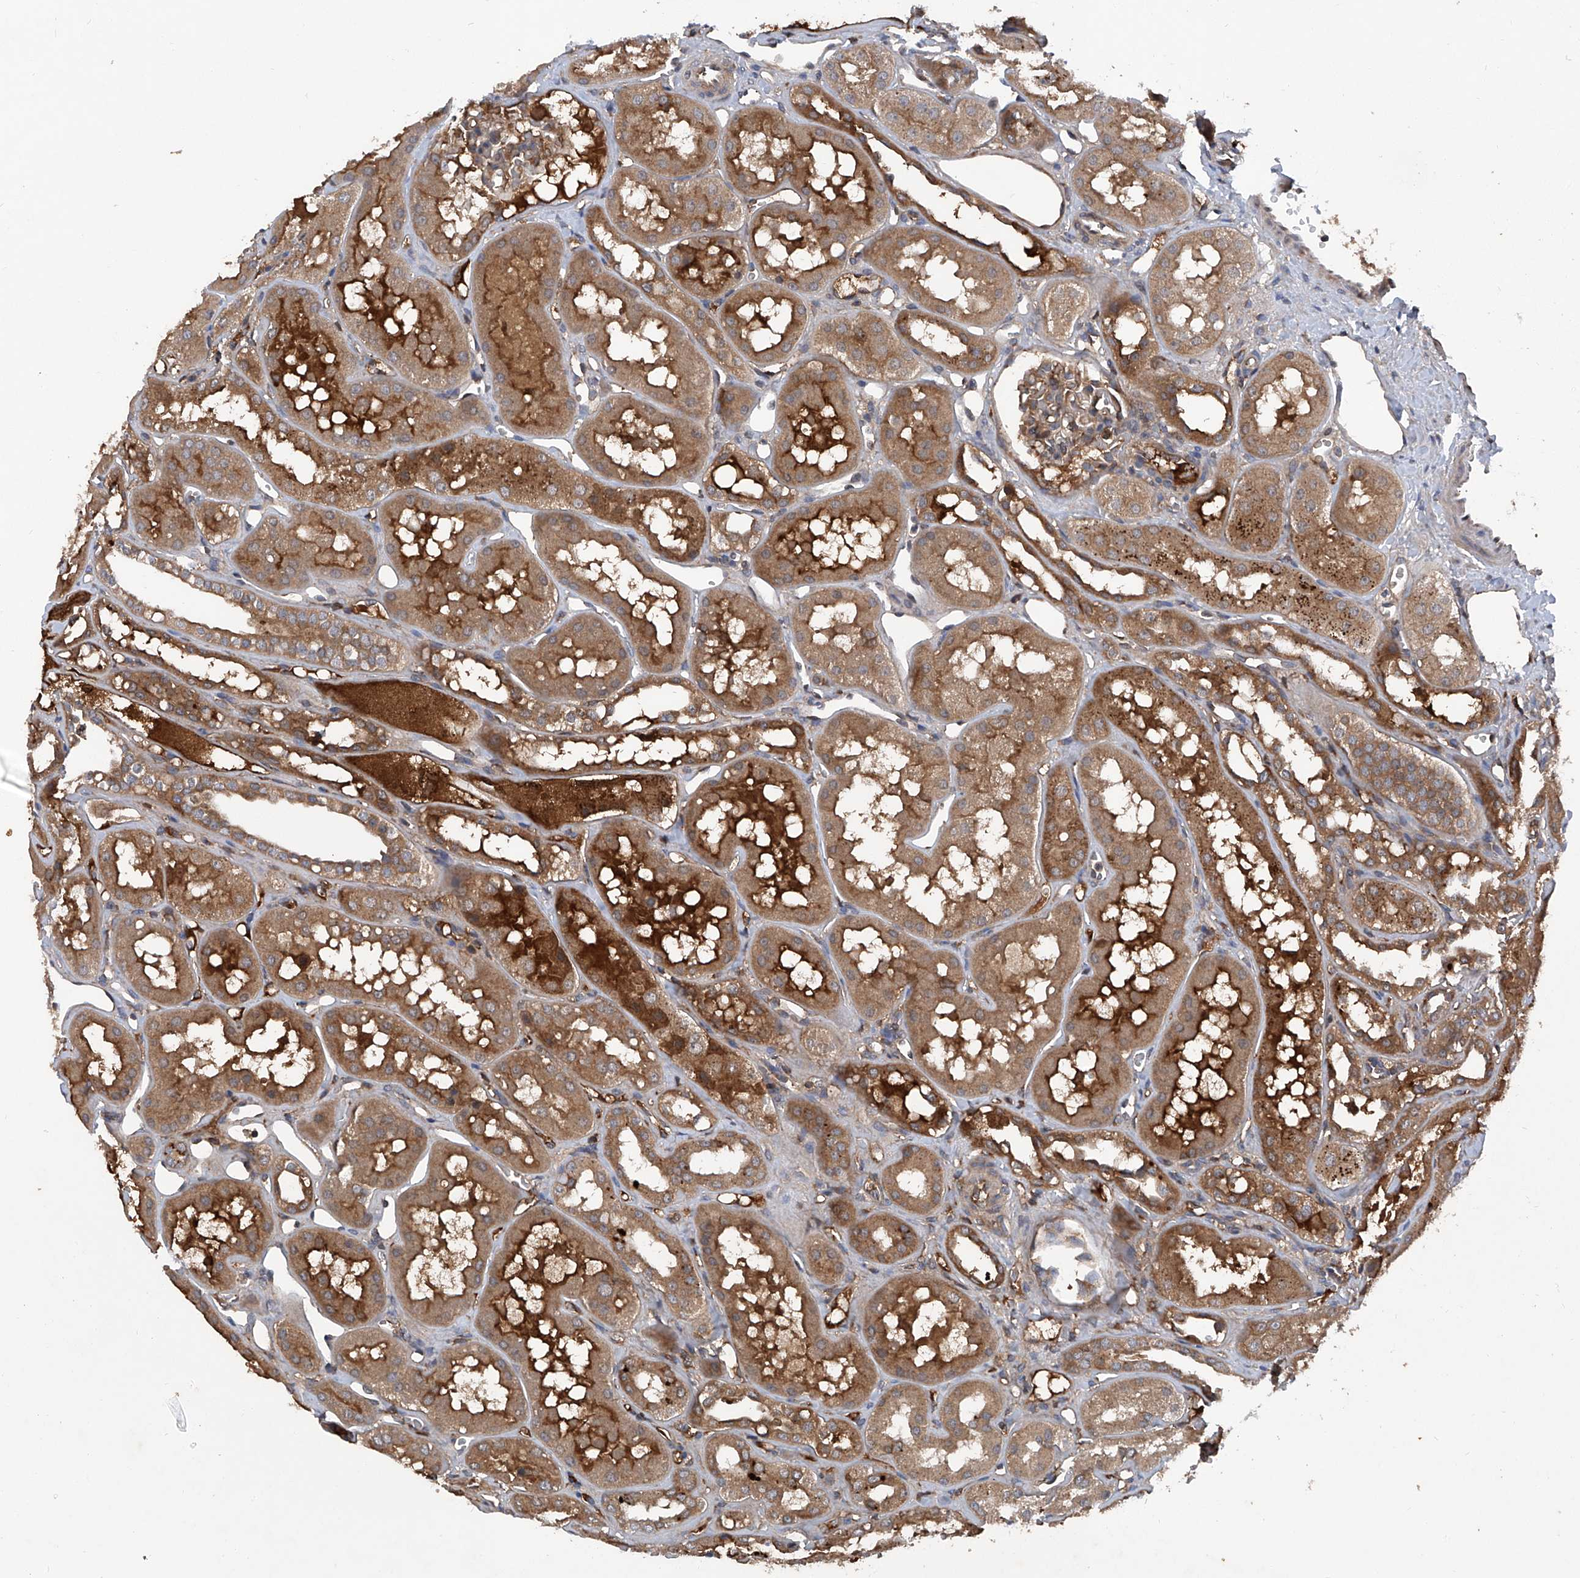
{"staining": {"intensity": "moderate", "quantity": "<25%", "location": "cytoplasmic/membranous"}, "tissue": "kidney", "cell_type": "Cells in glomeruli", "image_type": "normal", "snomed": [{"axis": "morphology", "description": "Normal tissue, NOS"}, {"axis": "topography", "description": "Kidney"}], "caption": "Immunohistochemical staining of normal kidney displays <25% levels of moderate cytoplasmic/membranous protein staining in about <25% of cells in glomeruli.", "gene": "ASCC3", "patient": {"sex": "male", "age": 16}}